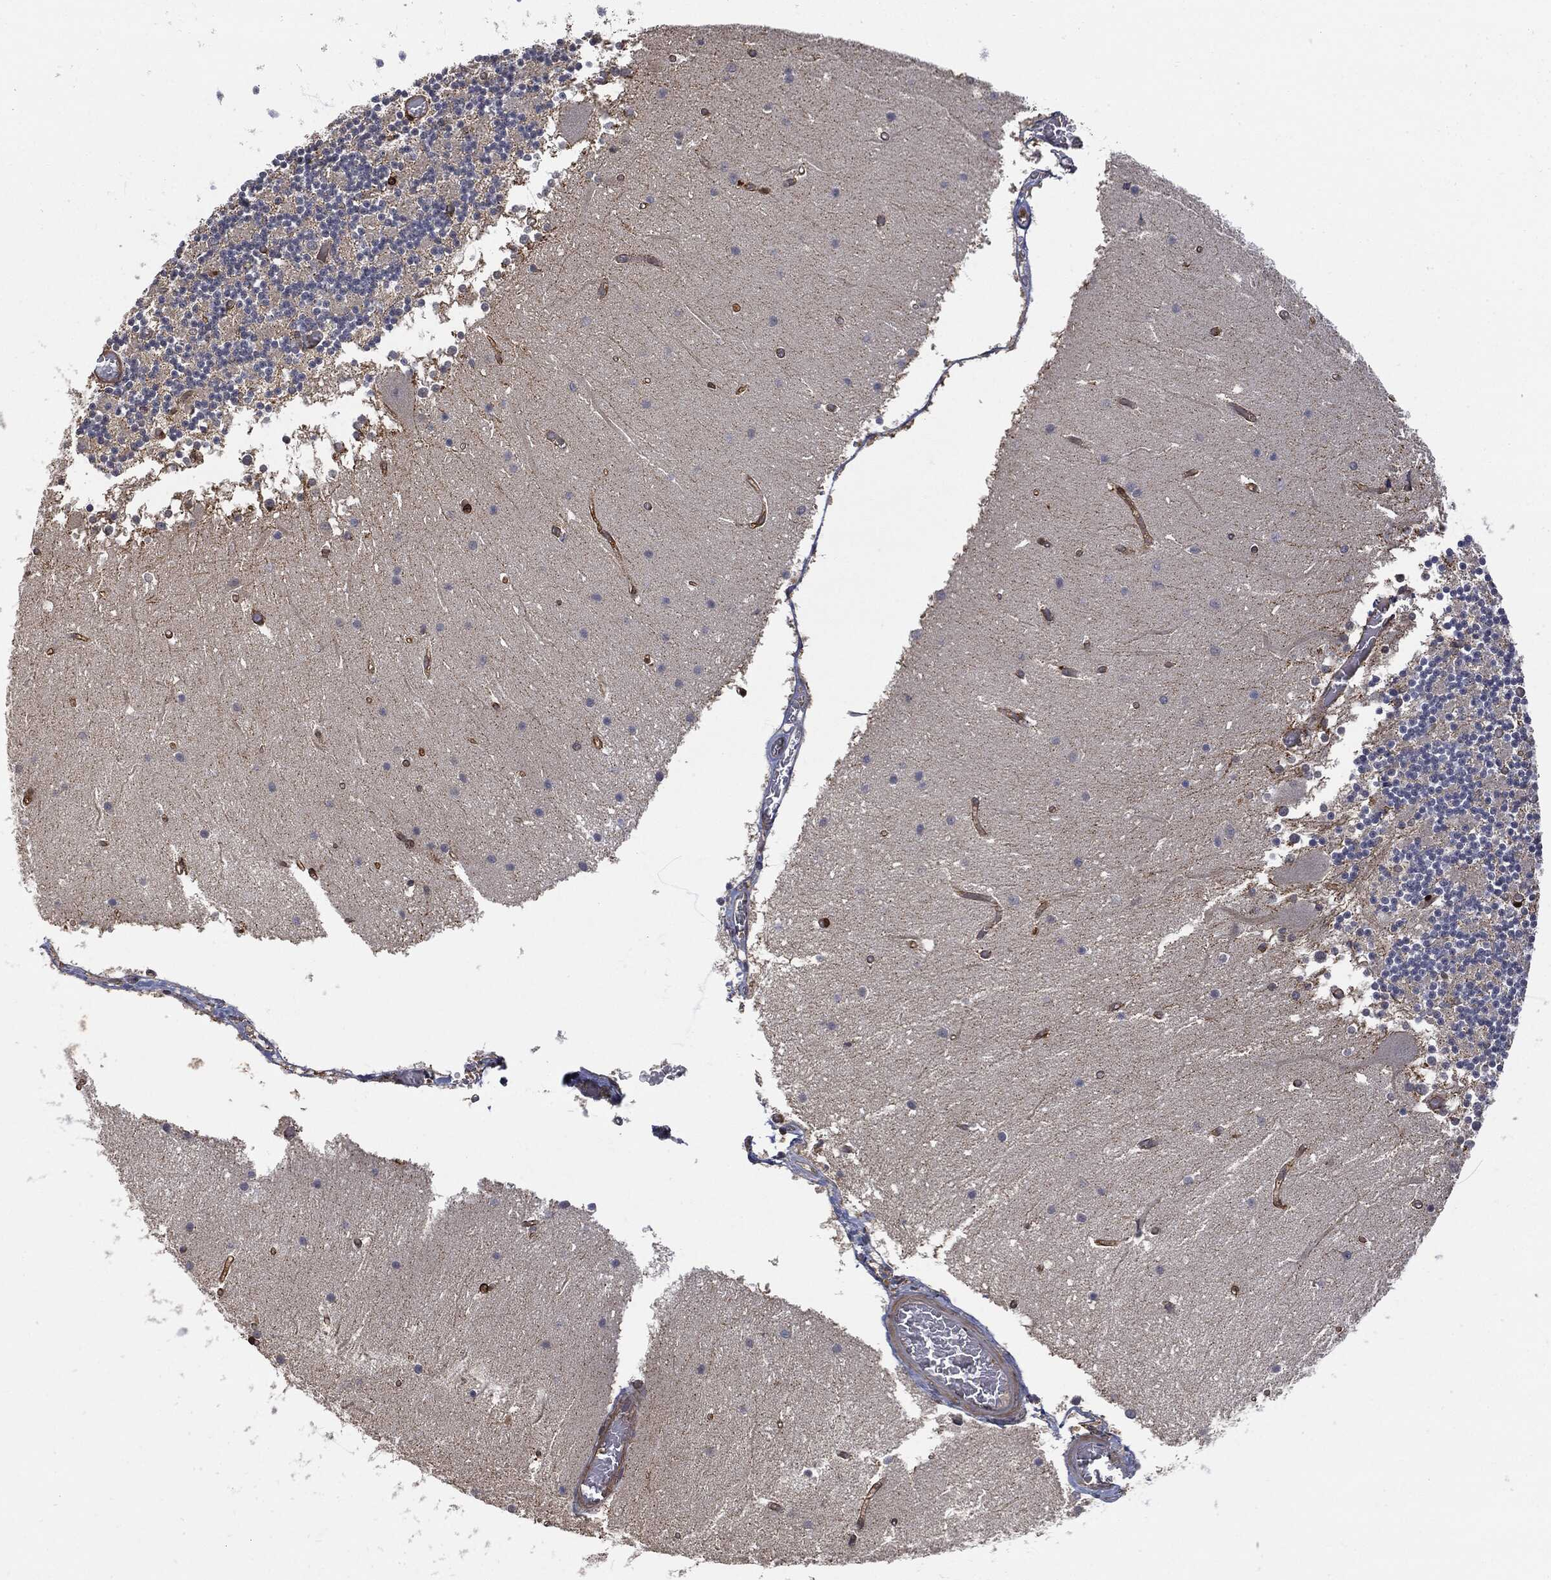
{"staining": {"intensity": "negative", "quantity": "none", "location": "none"}, "tissue": "cerebellum", "cell_type": "Cells in granular layer", "image_type": "normal", "snomed": [{"axis": "morphology", "description": "Normal tissue, NOS"}, {"axis": "topography", "description": "Cerebellum"}], "caption": "Normal cerebellum was stained to show a protein in brown. There is no significant positivity in cells in granular layer. (DAB immunohistochemistry (IHC), high magnification).", "gene": "PSMB10", "patient": {"sex": "female", "age": 28}}